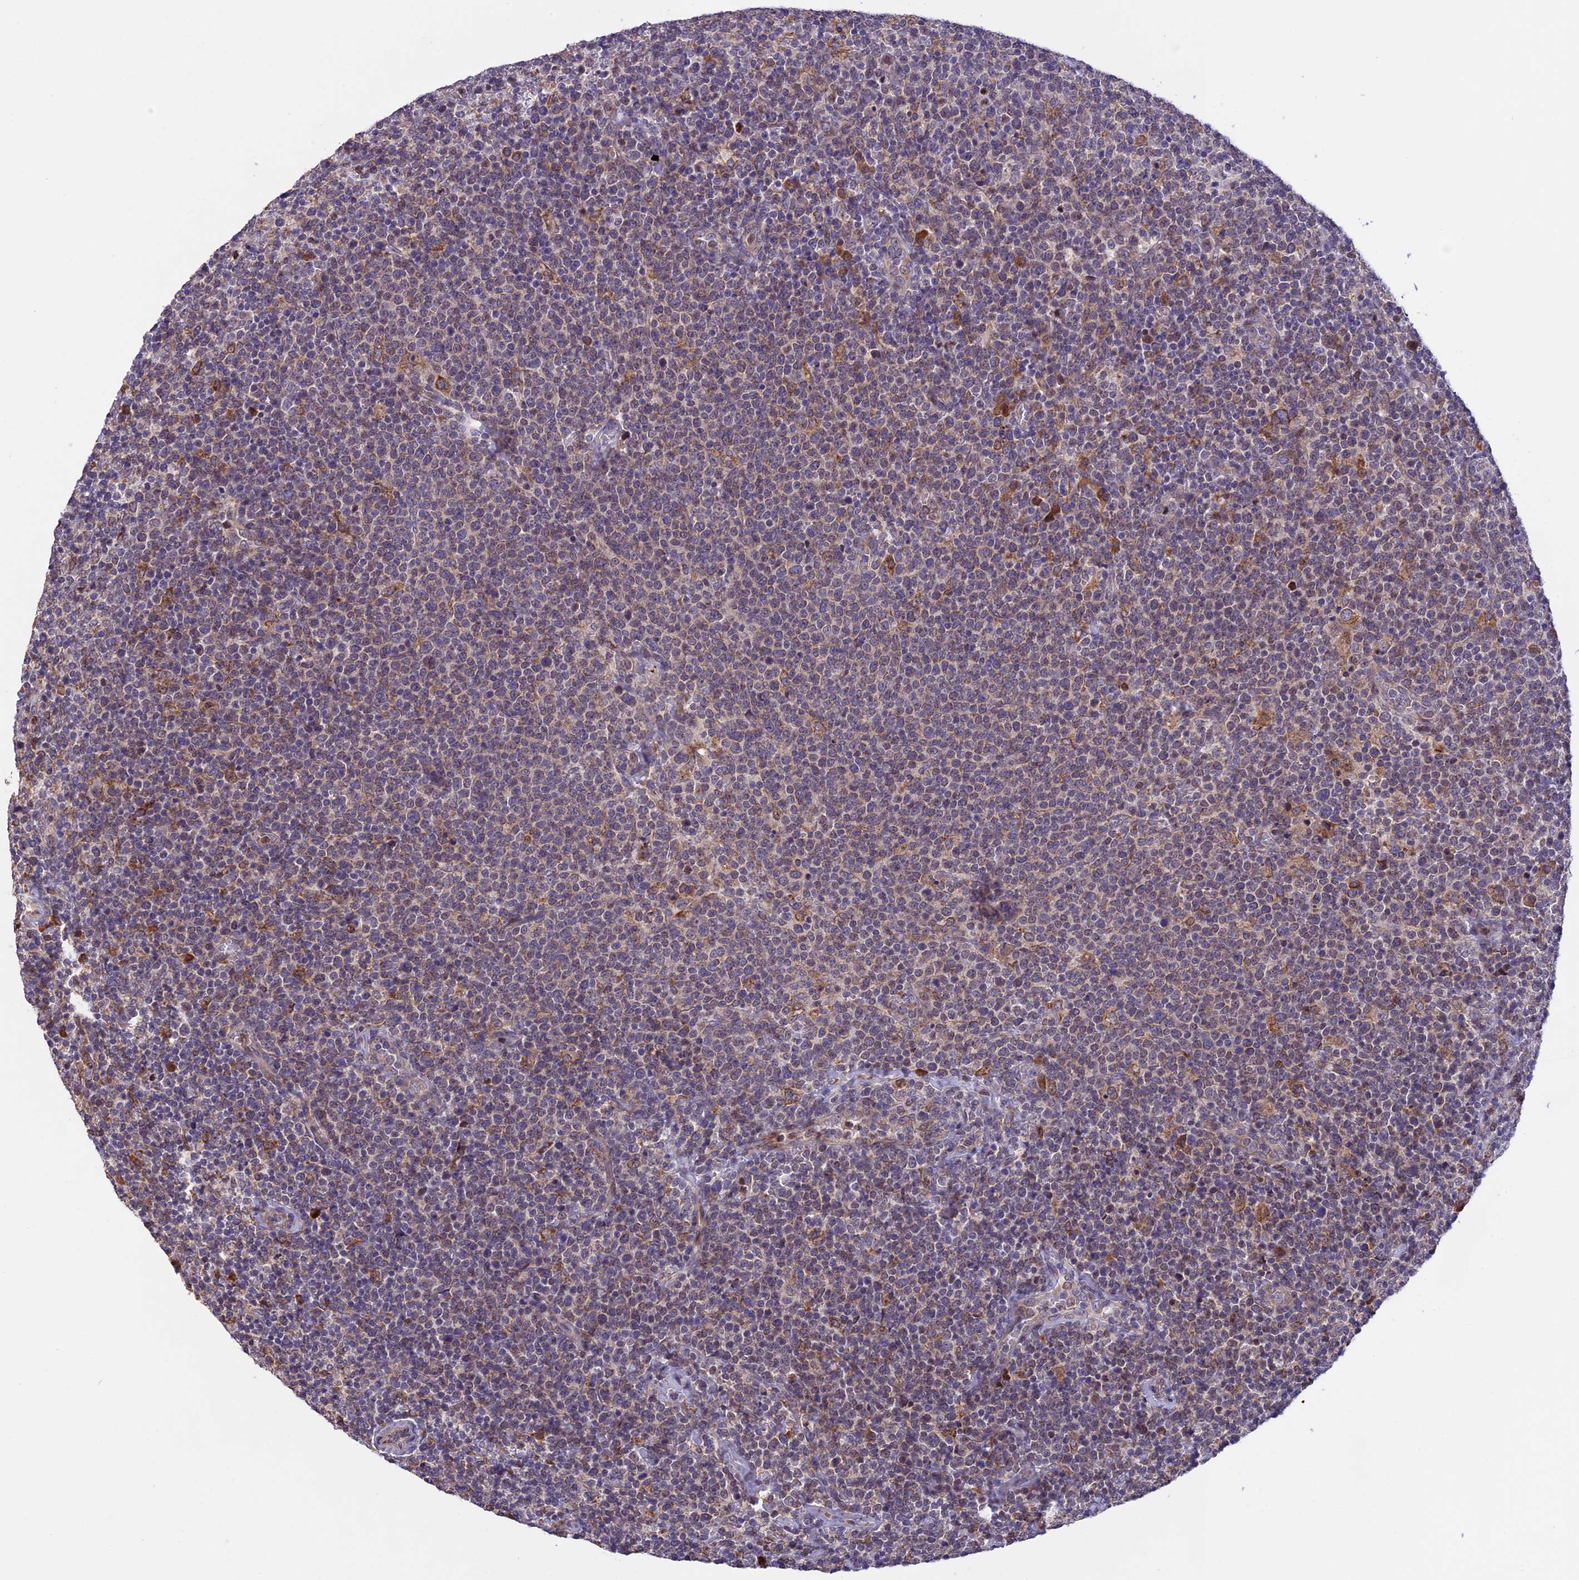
{"staining": {"intensity": "weak", "quantity": "25%-75%", "location": "cytoplasmic/membranous"}, "tissue": "lymphoma", "cell_type": "Tumor cells", "image_type": "cancer", "snomed": [{"axis": "morphology", "description": "Malignant lymphoma, non-Hodgkin's type, High grade"}, {"axis": "topography", "description": "Lymph node"}], "caption": "Human lymphoma stained for a protein (brown) reveals weak cytoplasmic/membranous positive staining in about 25%-75% of tumor cells.", "gene": "DMRTA2", "patient": {"sex": "male", "age": 61}}